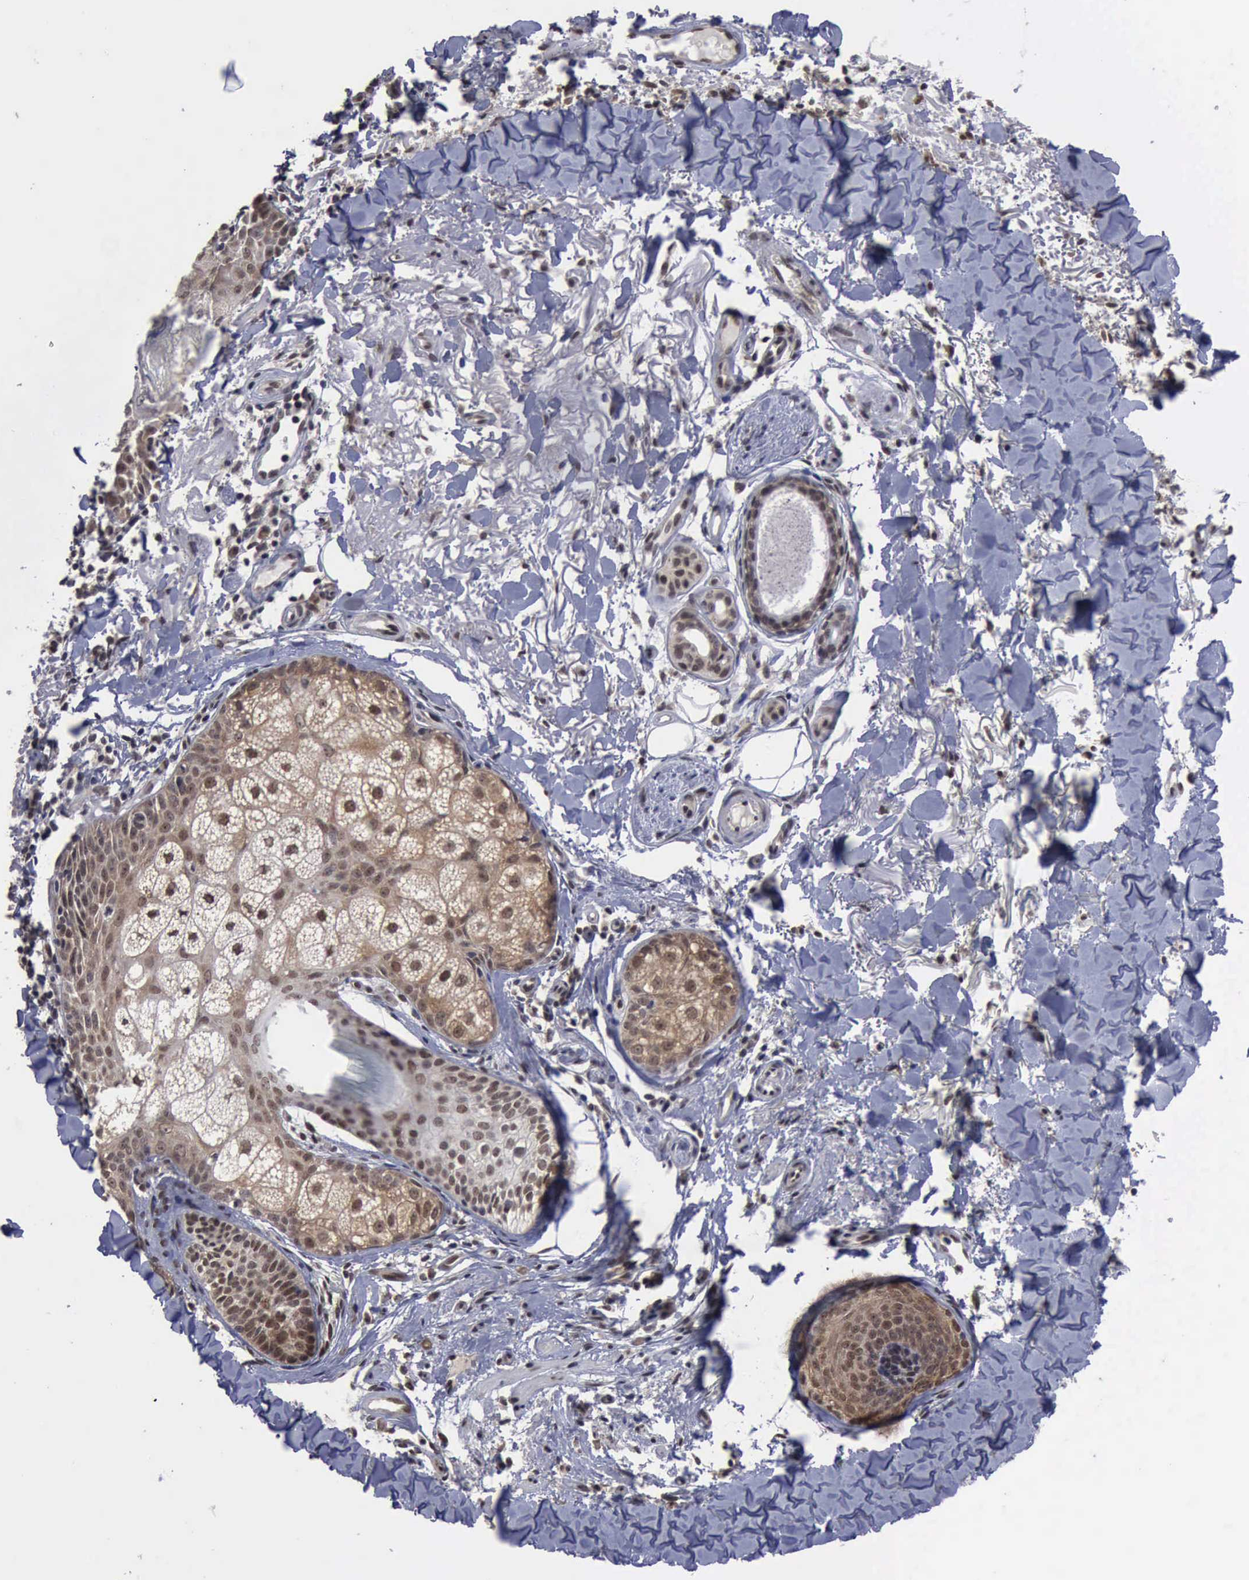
{"staining": {"intensity": "strong", "quantity": ">75%", "location": "nuclear"}, "tissue": "skin cancer", "cell_type": "Tumor cells", "image_type": "cancer", "snomed": [{"axis": "morphology", "description": "Basal cell carcinoma"}, {"axis": "topography", "description": "Skin"}], "caption": "Skin basal cell carcinoma tissue reveals strong nuclear positivity in approximately >75% of tumor cells", "gene": "RTCB", "patient": {"sex": "female", "age": 81}}